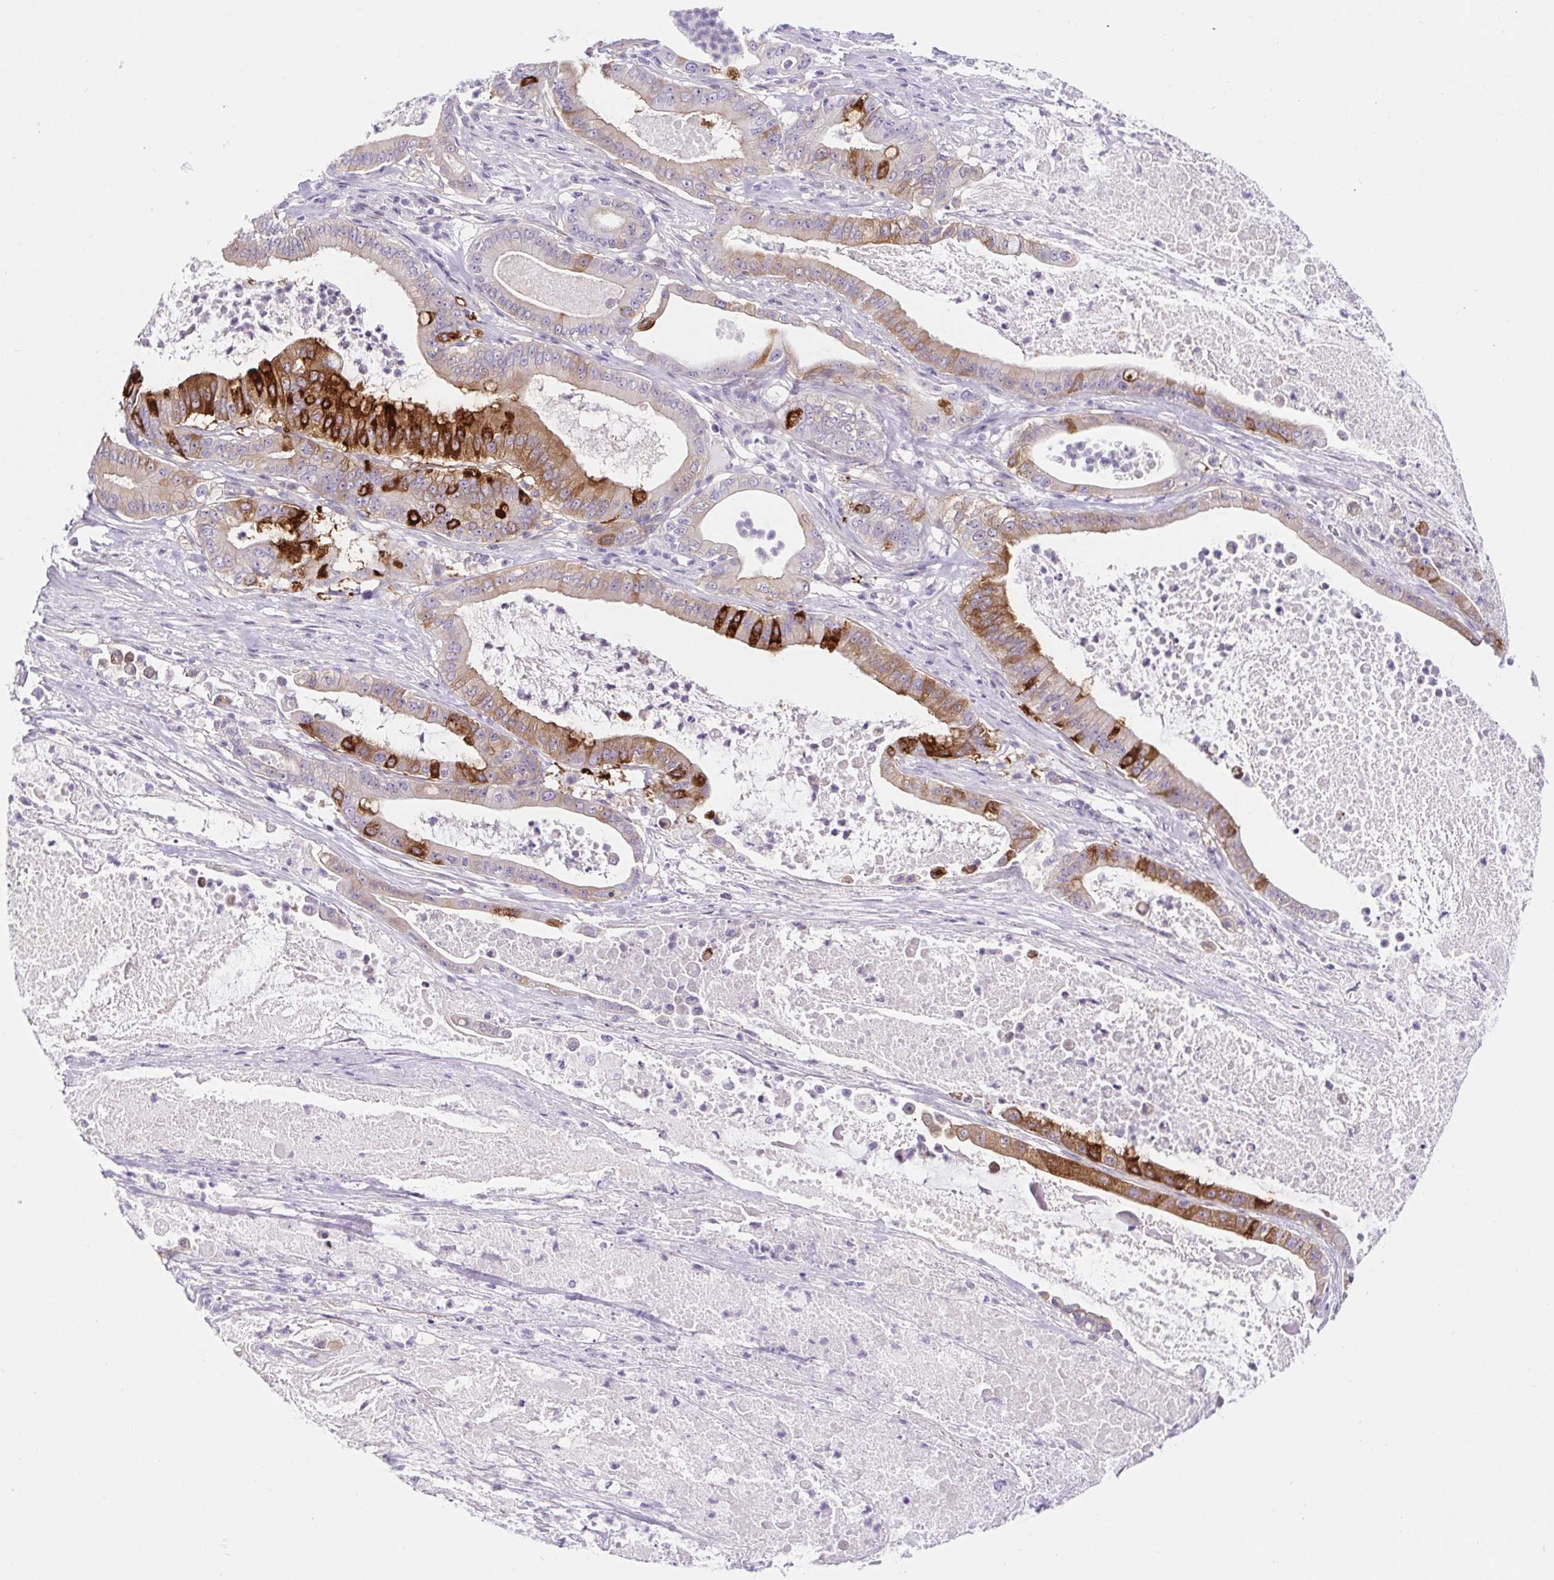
{"staining": {"intensity": "strong", "quantity": "<25%", "location": "cytoplasmic/membranous"}, "tissue": "pancreatic cancer", "cell_type": "Tumor cells", "image_type": "cancer", "snomed": [{"axis": "morphology", "description": "Adenocarcinoma, NOS"}, {"axis": "topography", "description": "Pancreas"}], "caption": "A micrograph showing strong cytoplasmic/membranous staining in approximately <25% of tumor cells in pancreatic adenocarcinoma, as visualized by brown immunohistochemical staining.", "gene": "BCAS1", "patient": {"sex": "male", "age": 71}}